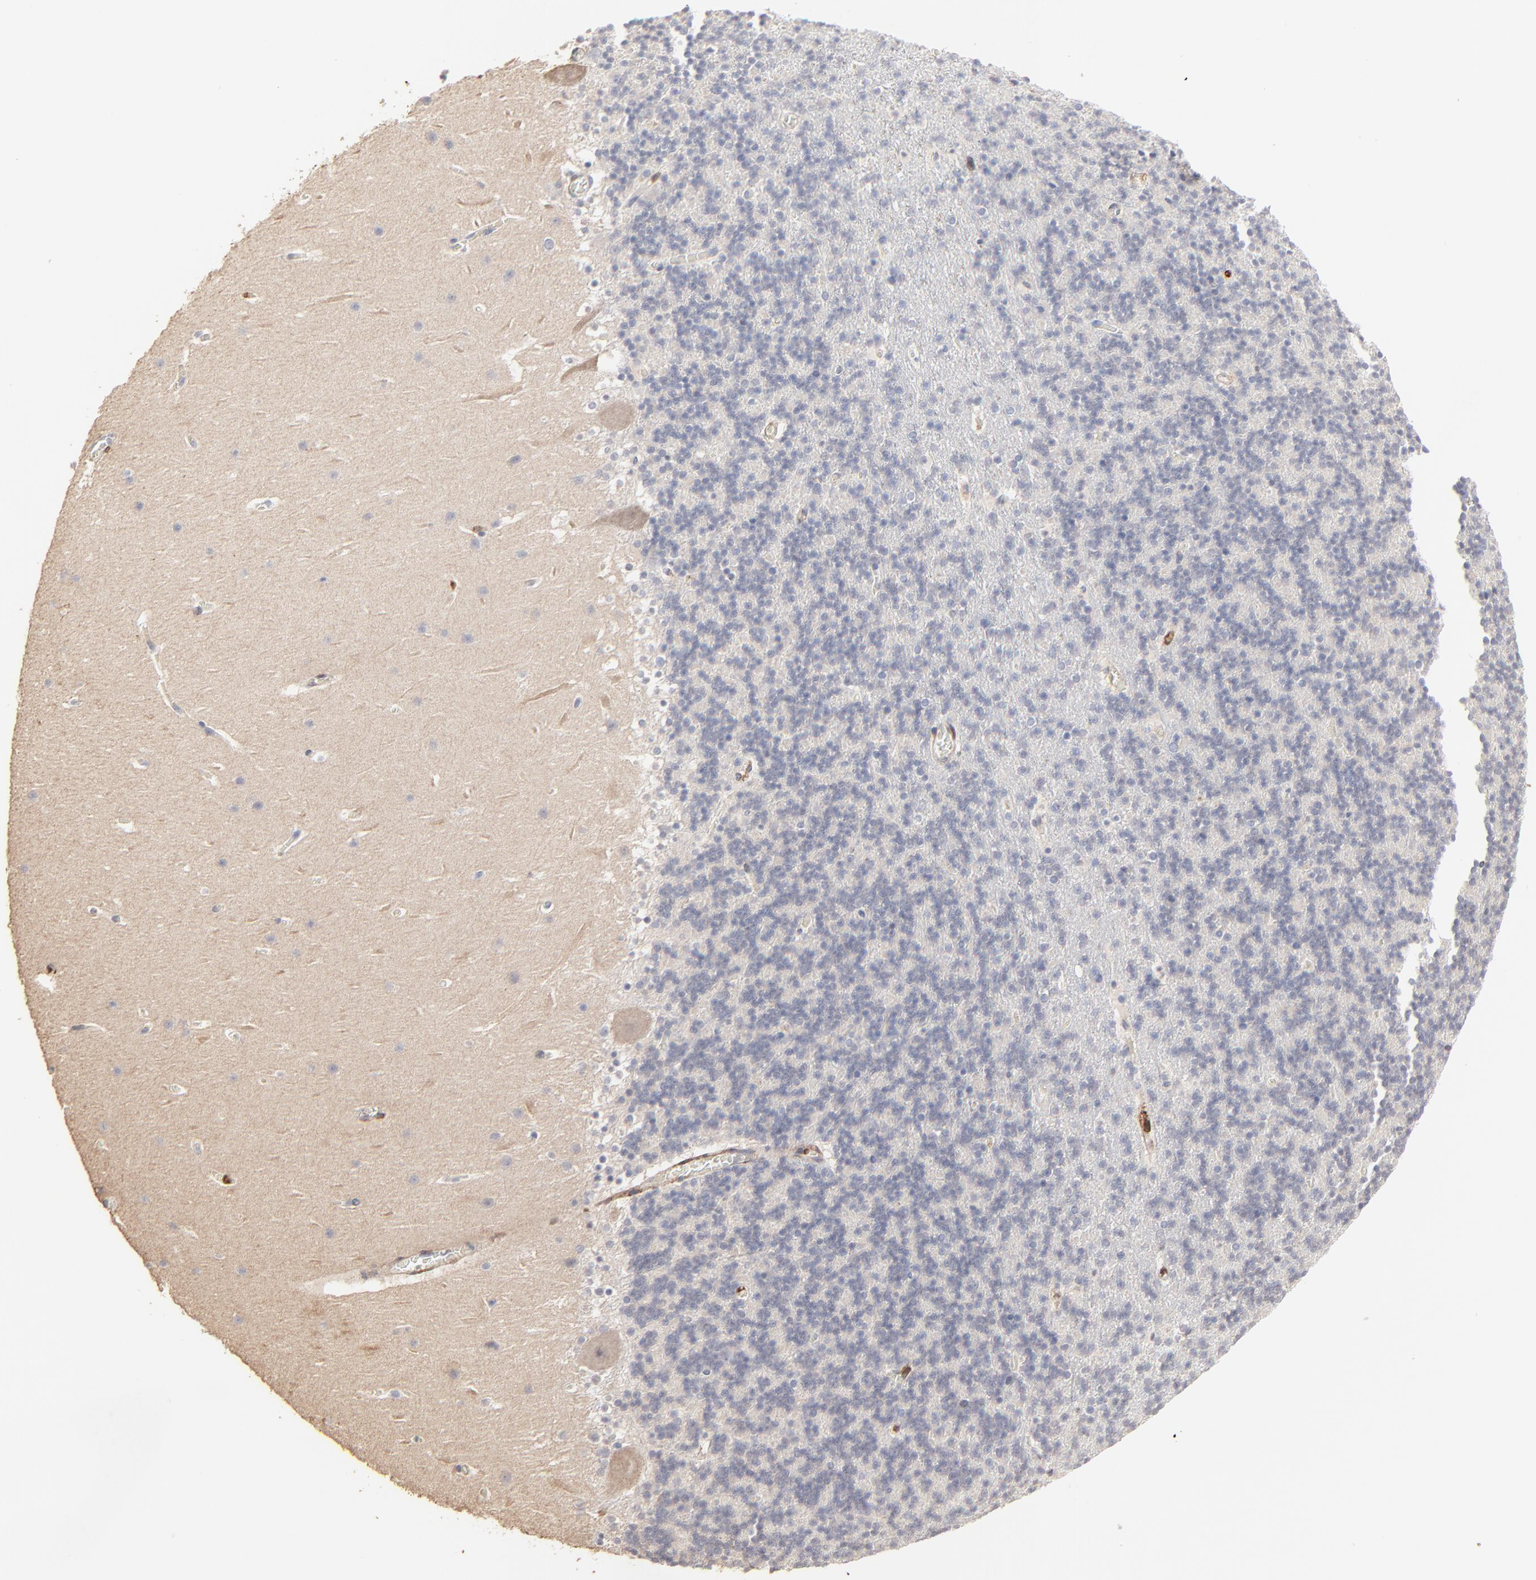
{"staining": {"intensity": "negative", "quantity": "none", "location": "none"}, "tissue": "cerebellum", "cell_type": "Cells in granular layer", "image_type": "normal", "snomed": [{"axis": "morphology", "description": "Normal tissue, NOS"}, {"axis": "topography", "description": "Cerebellum"}], "caption": "A high-resolution image shows immunohistochemistry (IHC) staining of normal cerebellum, which demonstrates no significant expression in cells in granular layer.", "gene": "SLC6A14", "patient": {"sex": "male", "age": 45}}